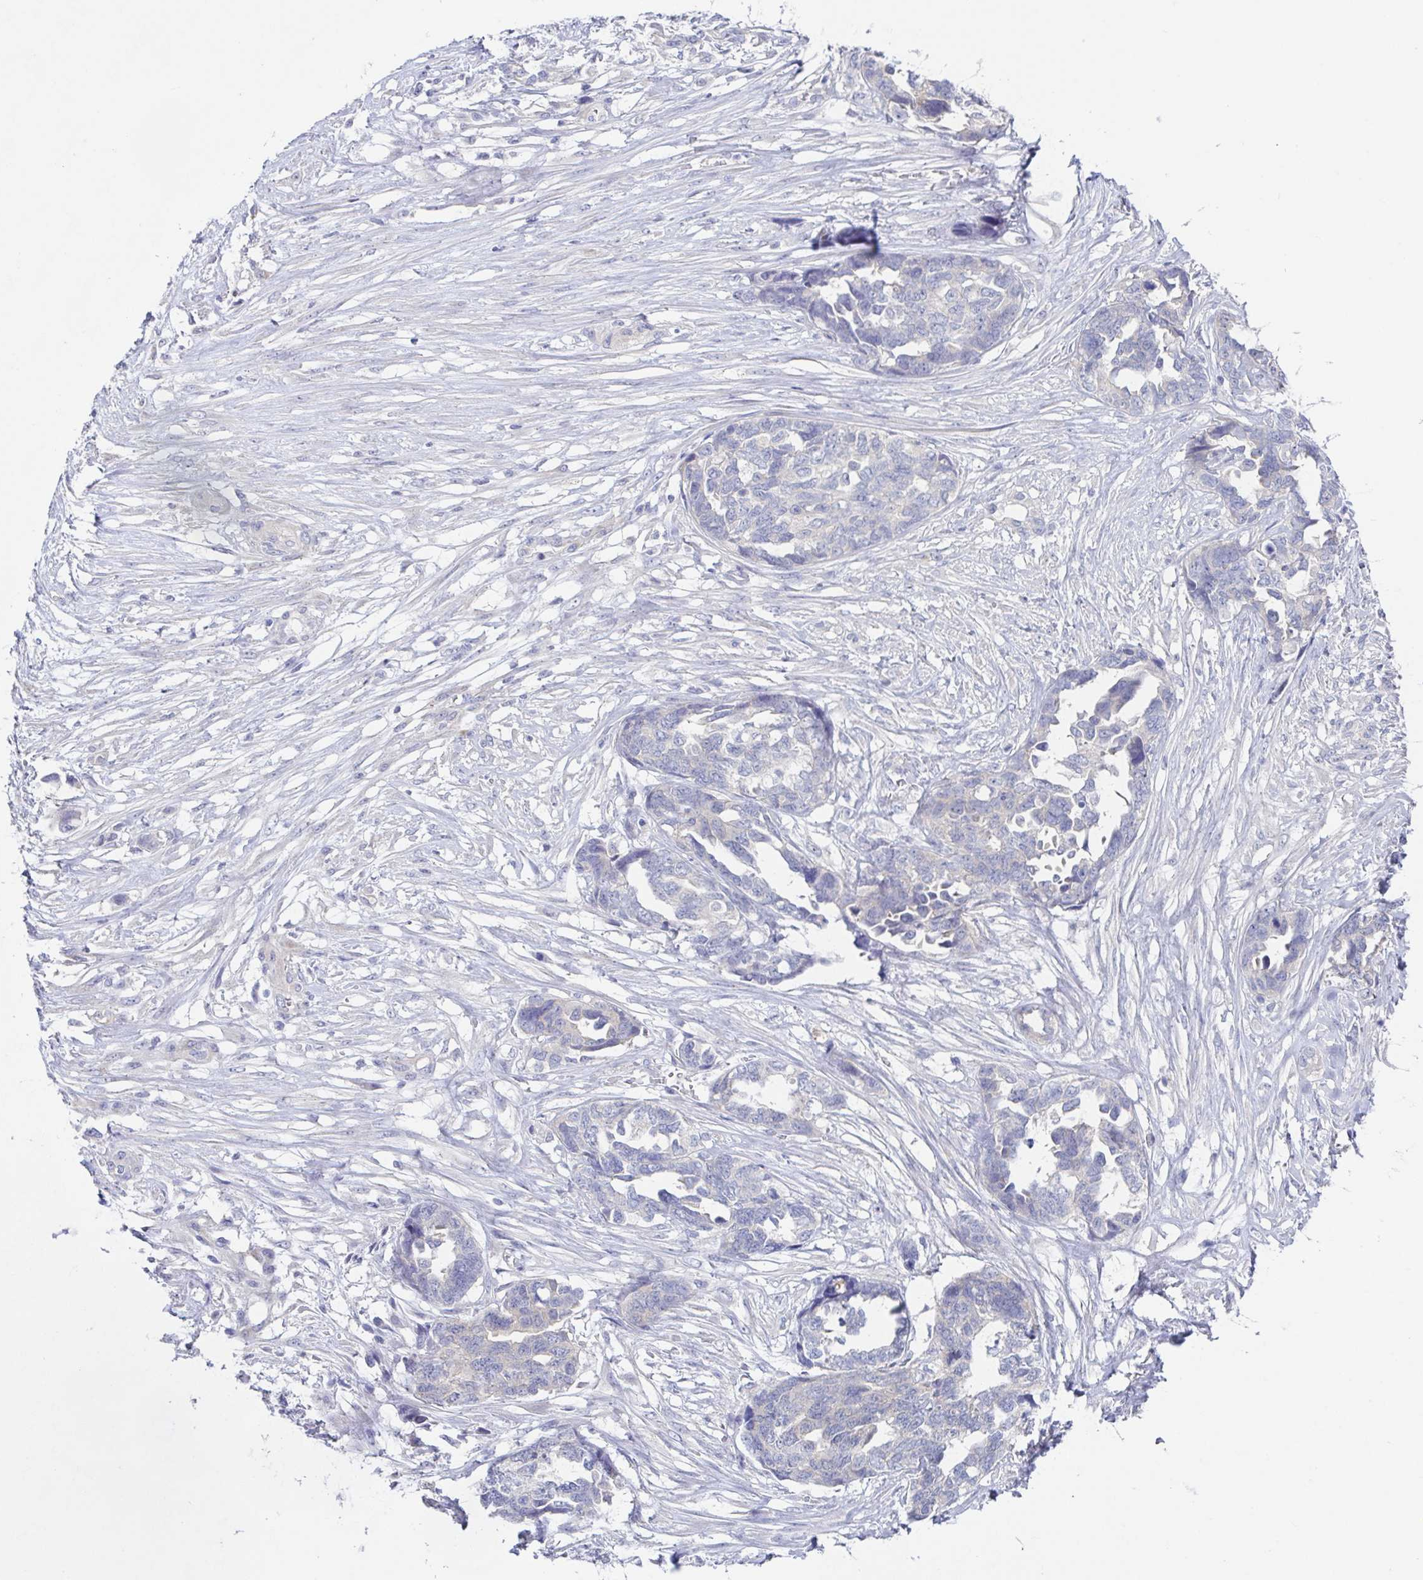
{"staining": {"intensity": "negative", "quantity": "none", "location": "none"}, "tissue": "ovarian cancer", "cell_type": "Tumor cells", "image_type": "cancer", "snomed": [{"axis": "morphology", "description": "Cystadenocarcinoma, serous, NOS"}, {"axis": "topography", "description": "Ovary"}], "caption": "Immunohistochemistry image of ovarian cancer (serous cystadenocarcinoma) stained for a protein (brown), which demonstrates no positivity in tumor cells.", "gene": "HTR2A", "patient": {"sex": "female", "age": 69}}